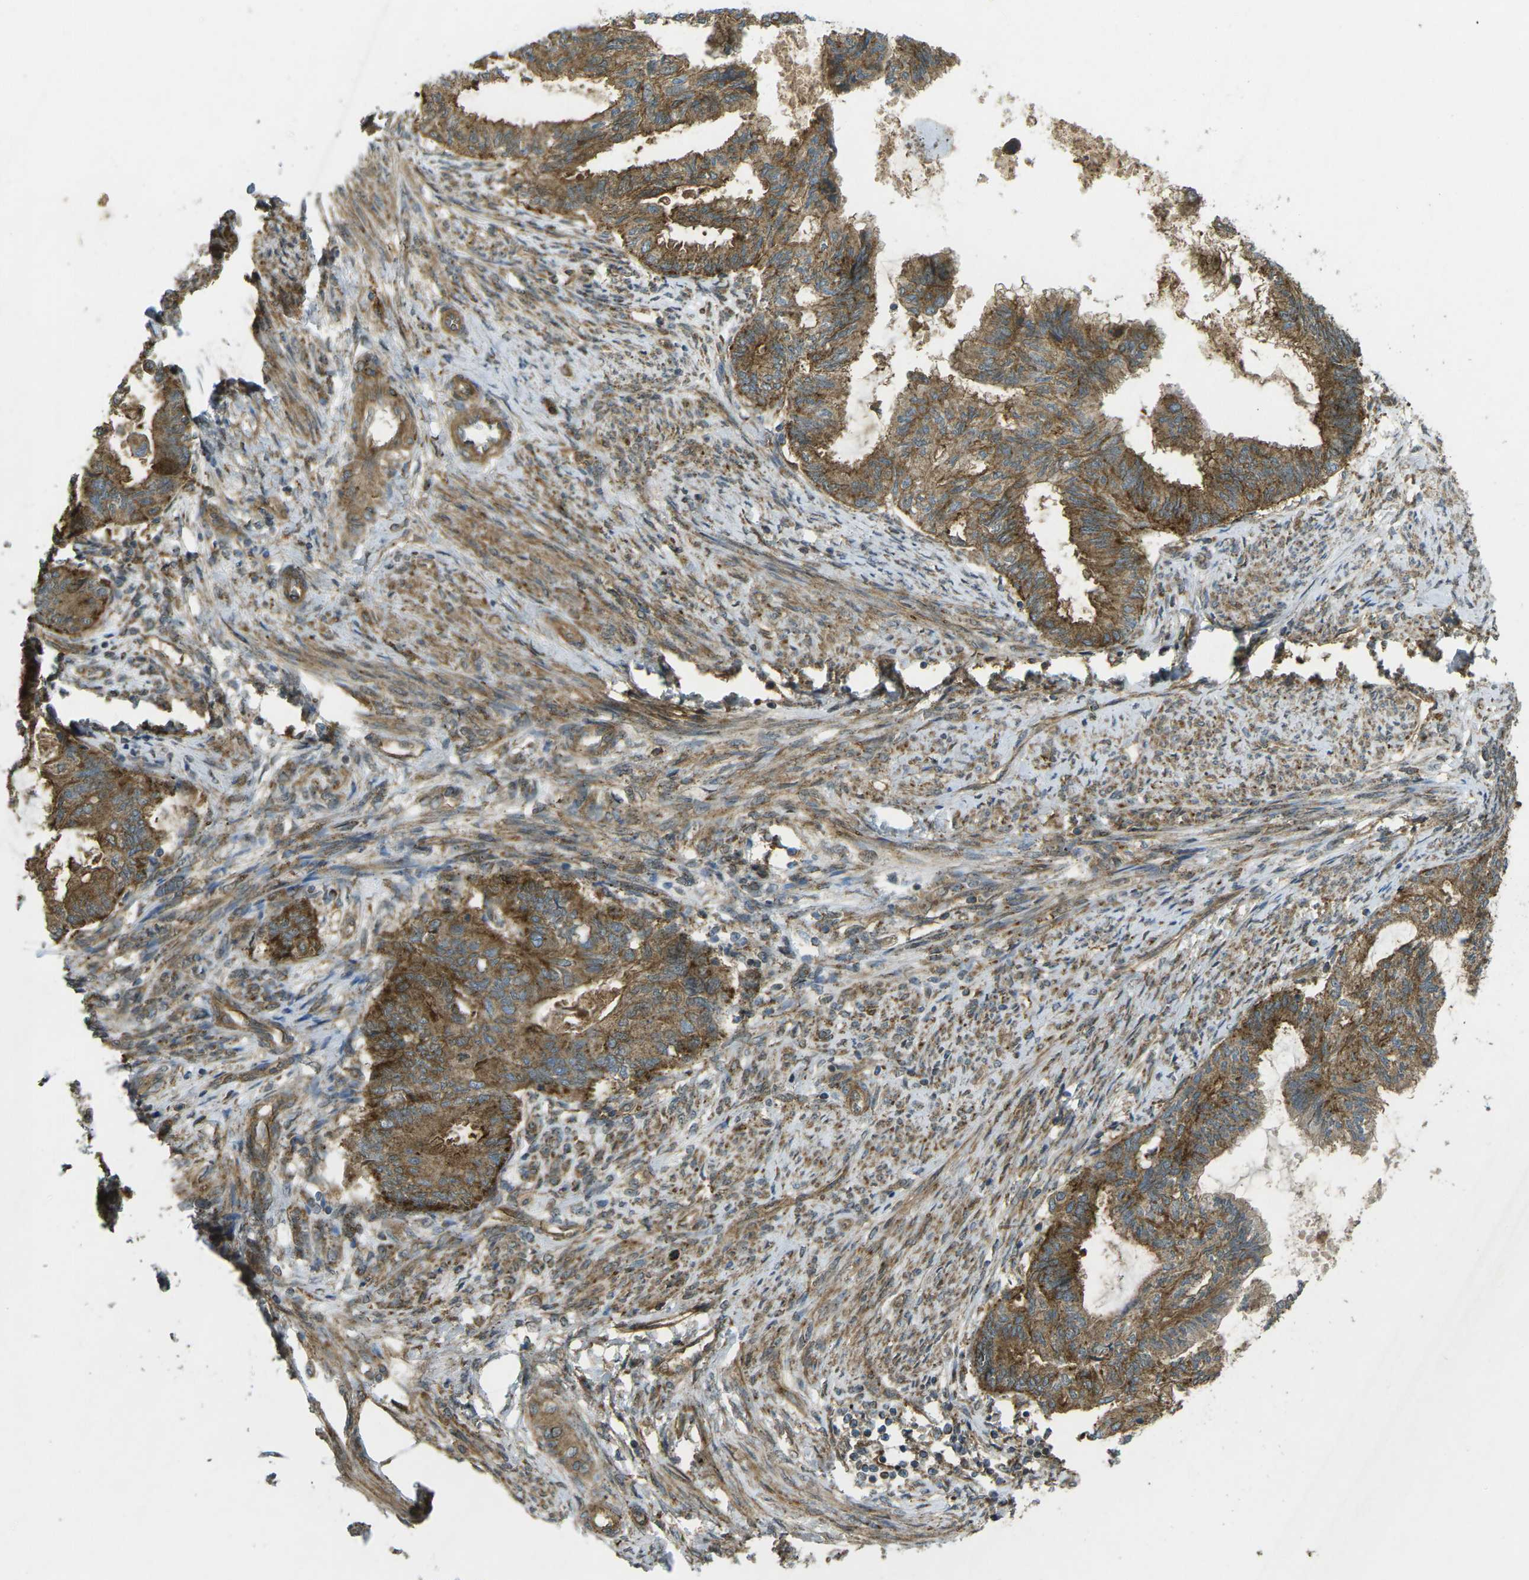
{"staining": {"intensity": "moderate", "quantity": ">75%", "location": "cytoplasmic/membranous"}, "tissue": "cervical cancer", "cell_type": "Tumor cells", "image_type": "cancer", "snomed": [{"axis": "morphology", "description": "Normal tissue, NOS"}, {"axis": "morphology", "description": "Adenocarcinoma, NOS"}, {"axis": "topography", "description": "Cervix"}, {"axis": "topography", "description": "Endometrium"}], "caption": "Immunohistochemical staining of human cervical cancer displays moderate cytoplasmic/membranous protein staining in approximately >75% of tumor cells. (Stains: DAB (3,3'-diaminobenzidine) in brown, nuclei in blue, Microscopy: brightfield microscopy at high magnification).", "gene": "CHMP3", "patient": {"sex": "female", "age": 86}}